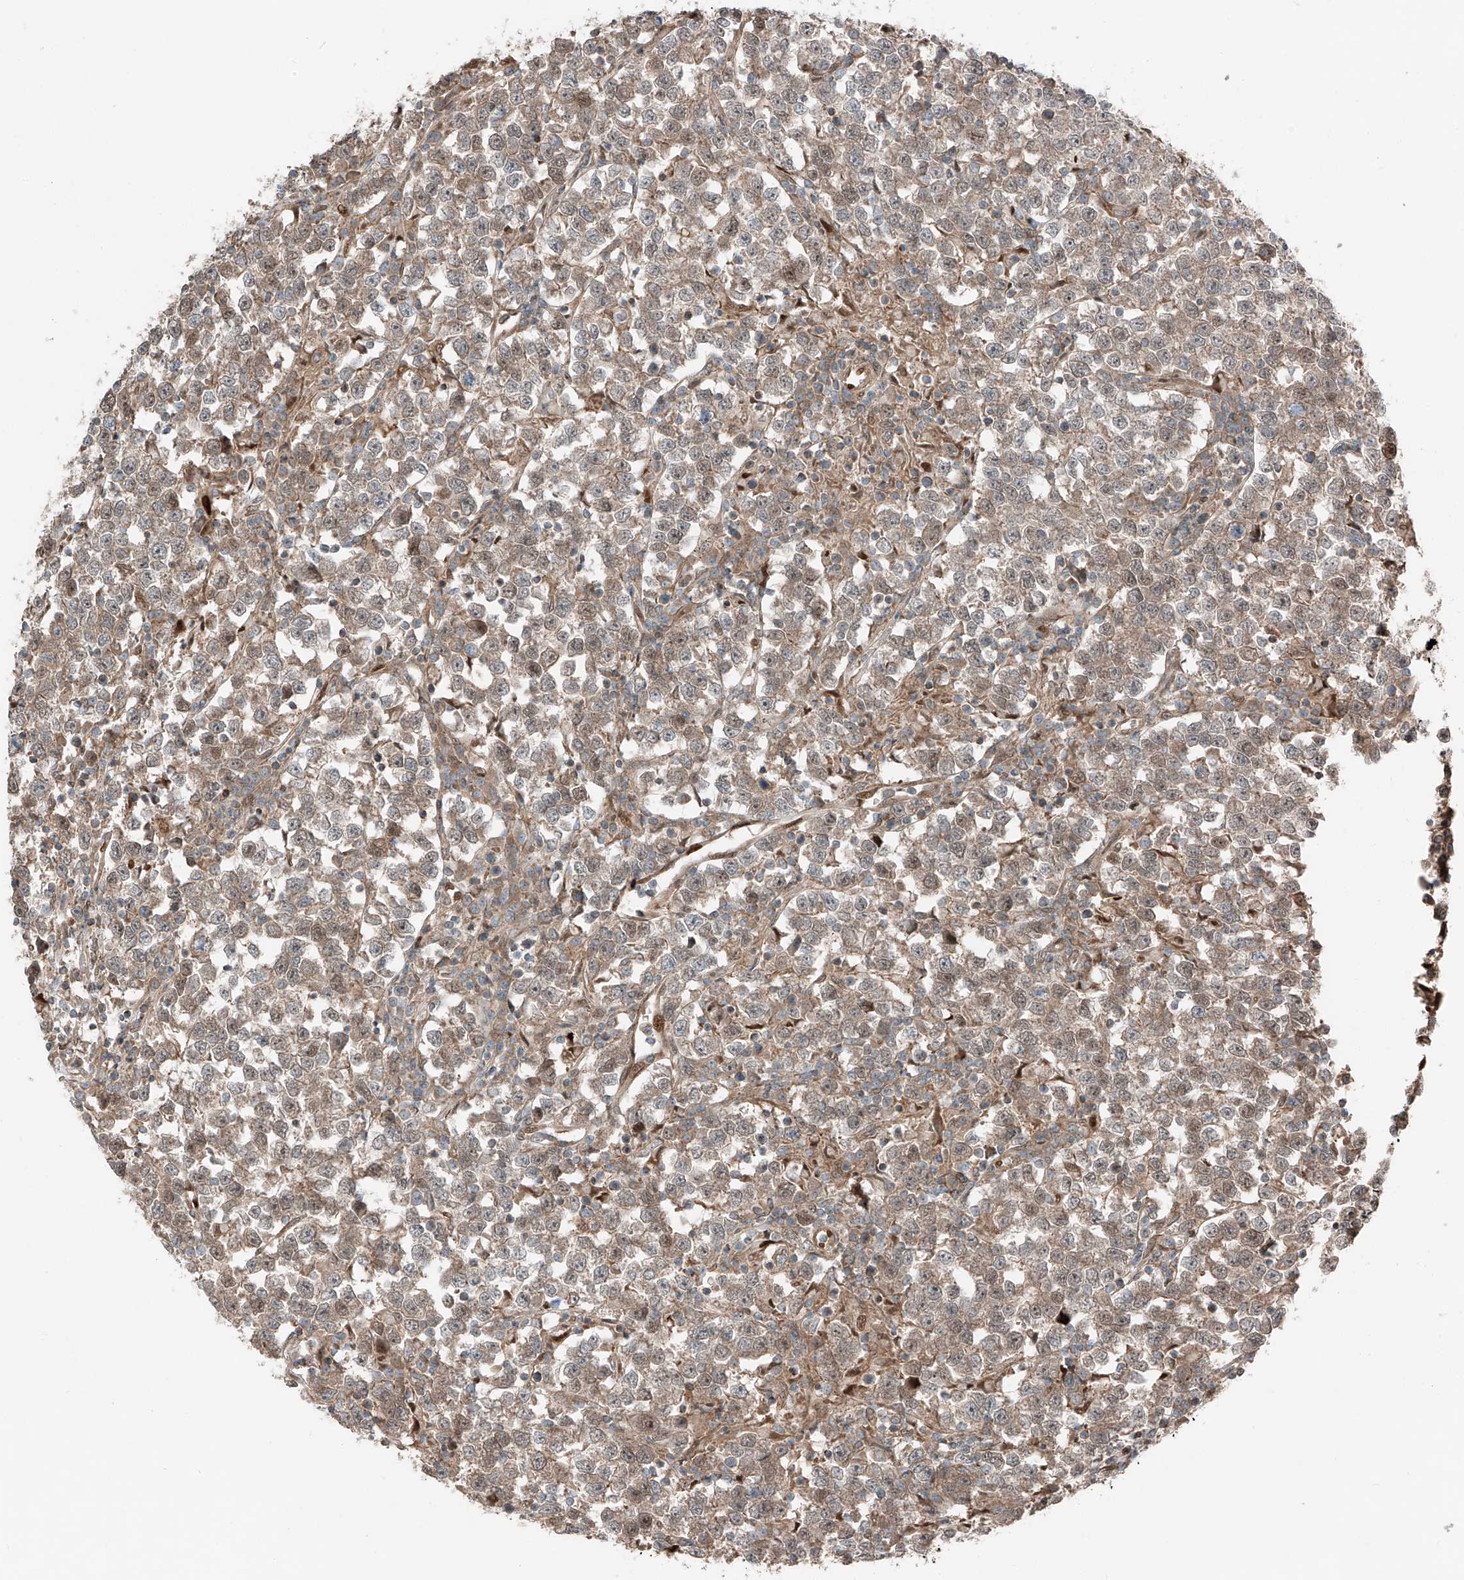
{"staining": {"intensity": "weak", "quantity": ">75%", "location": "cytoplasmic/membranous"}, "tissue": "testis cancer", "cell_type": "Tumor cells", "image_type": "cancer", "snomed": [{"axis": "morphology", "description": "Normal tissue, NOS"}, {"axis": "morphology", "description": "Seminoma, NOS"}, {"axis": "topography", "description": "Testis"}], "caption": "This is an image of immunohistochemistry (IHC) staining of testis cancer (seminoma), which shows weak positivity in the cytoplasmic/membranous of tumor cells.", "gene": "CEP162", "patient": {"sex": "male", "age": 43}}